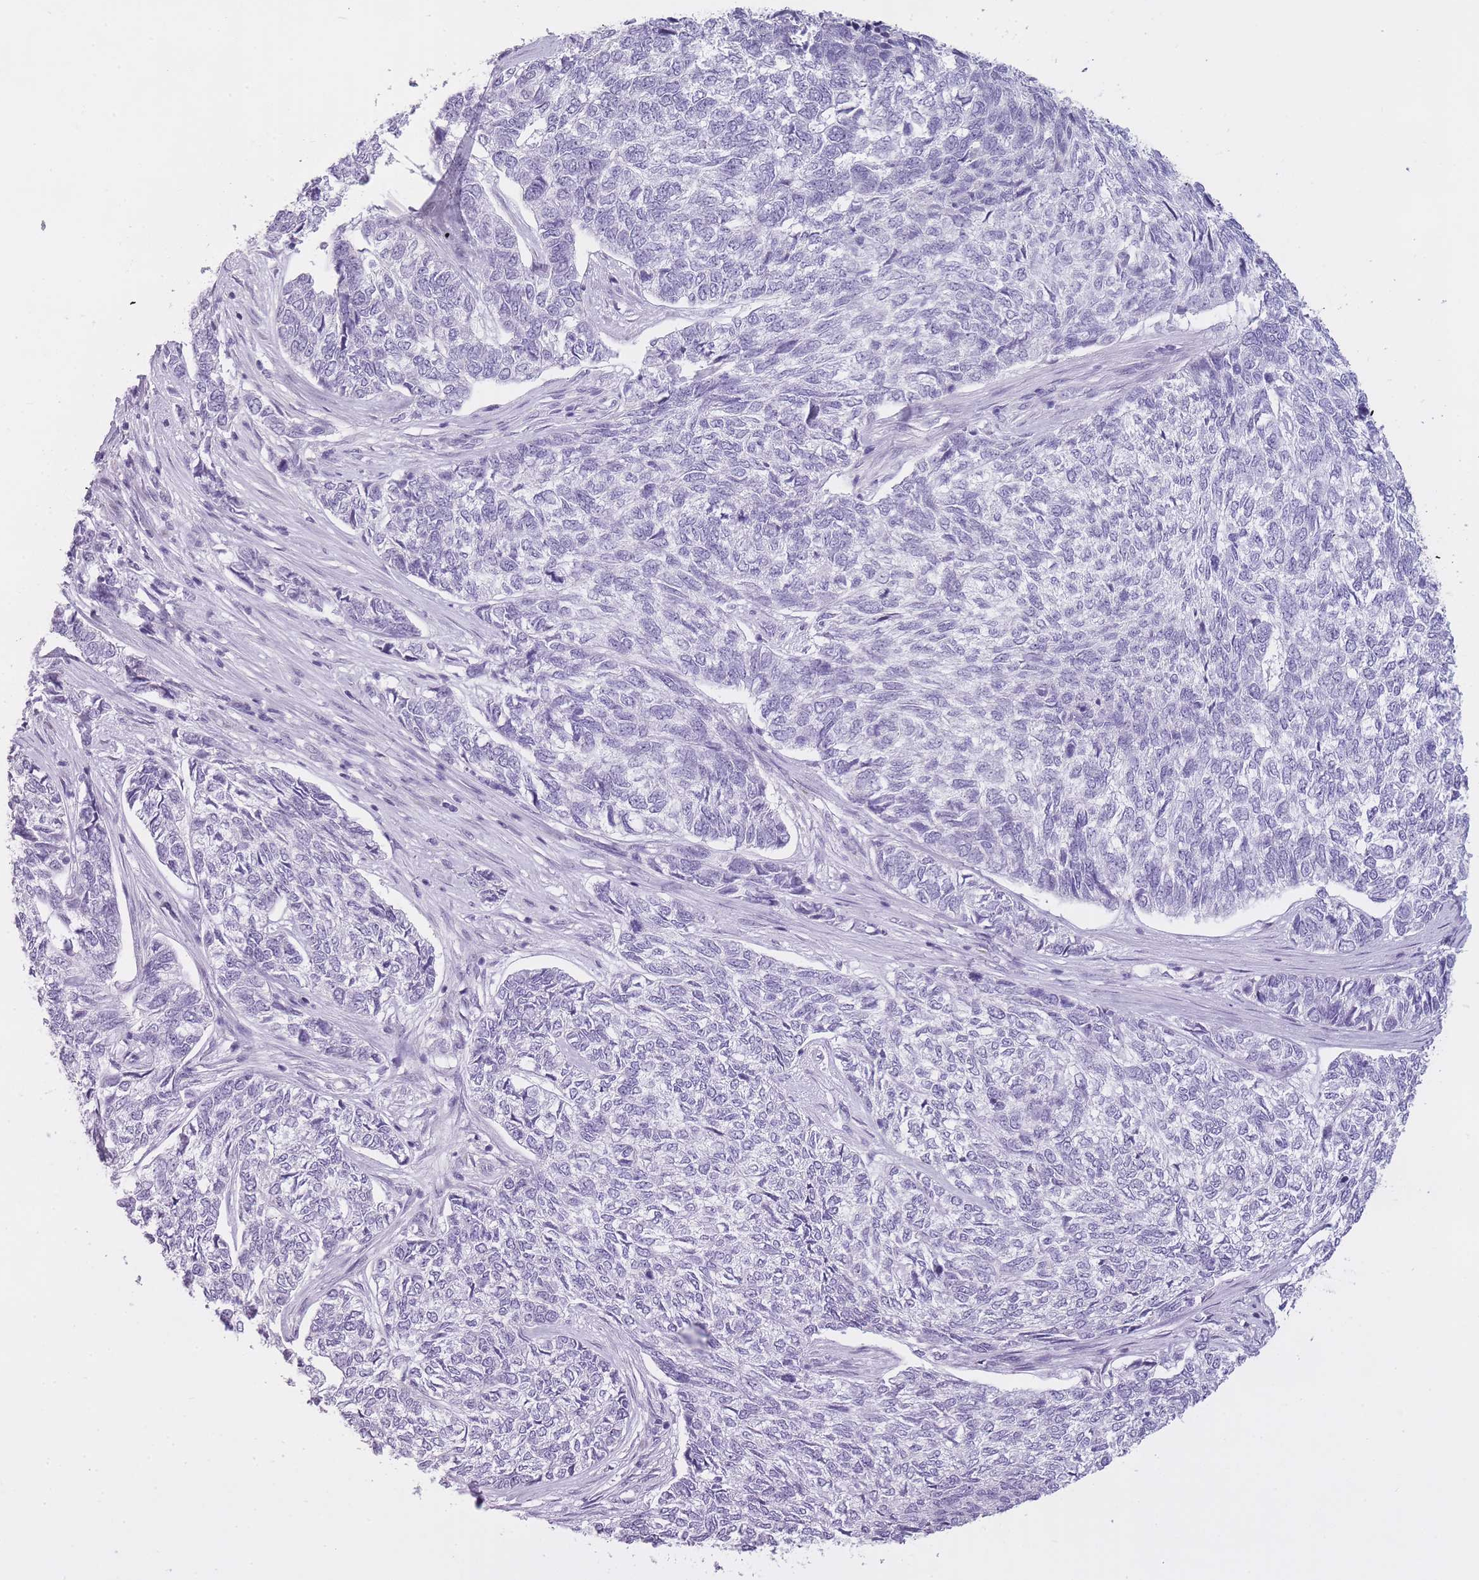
{"staining": {"intensity": "negative", "quantity": "none", "location": "none"}, "tissue": "skin cancer", "cell_type": "Tumor cells", "image_type": "cancer", "snomed": [{"axis": "morphology", "description": "Basal cell carcinoma"}, {"axis": "topography", "description": "Skin"}], "caption": "Human skin basal cell carcinoma stained for a protein using immunohistochemistry reveals no positivity in tumor cells.", "gene": "GOLGA6D", "patient": {"sex": "female", "age": 65}}